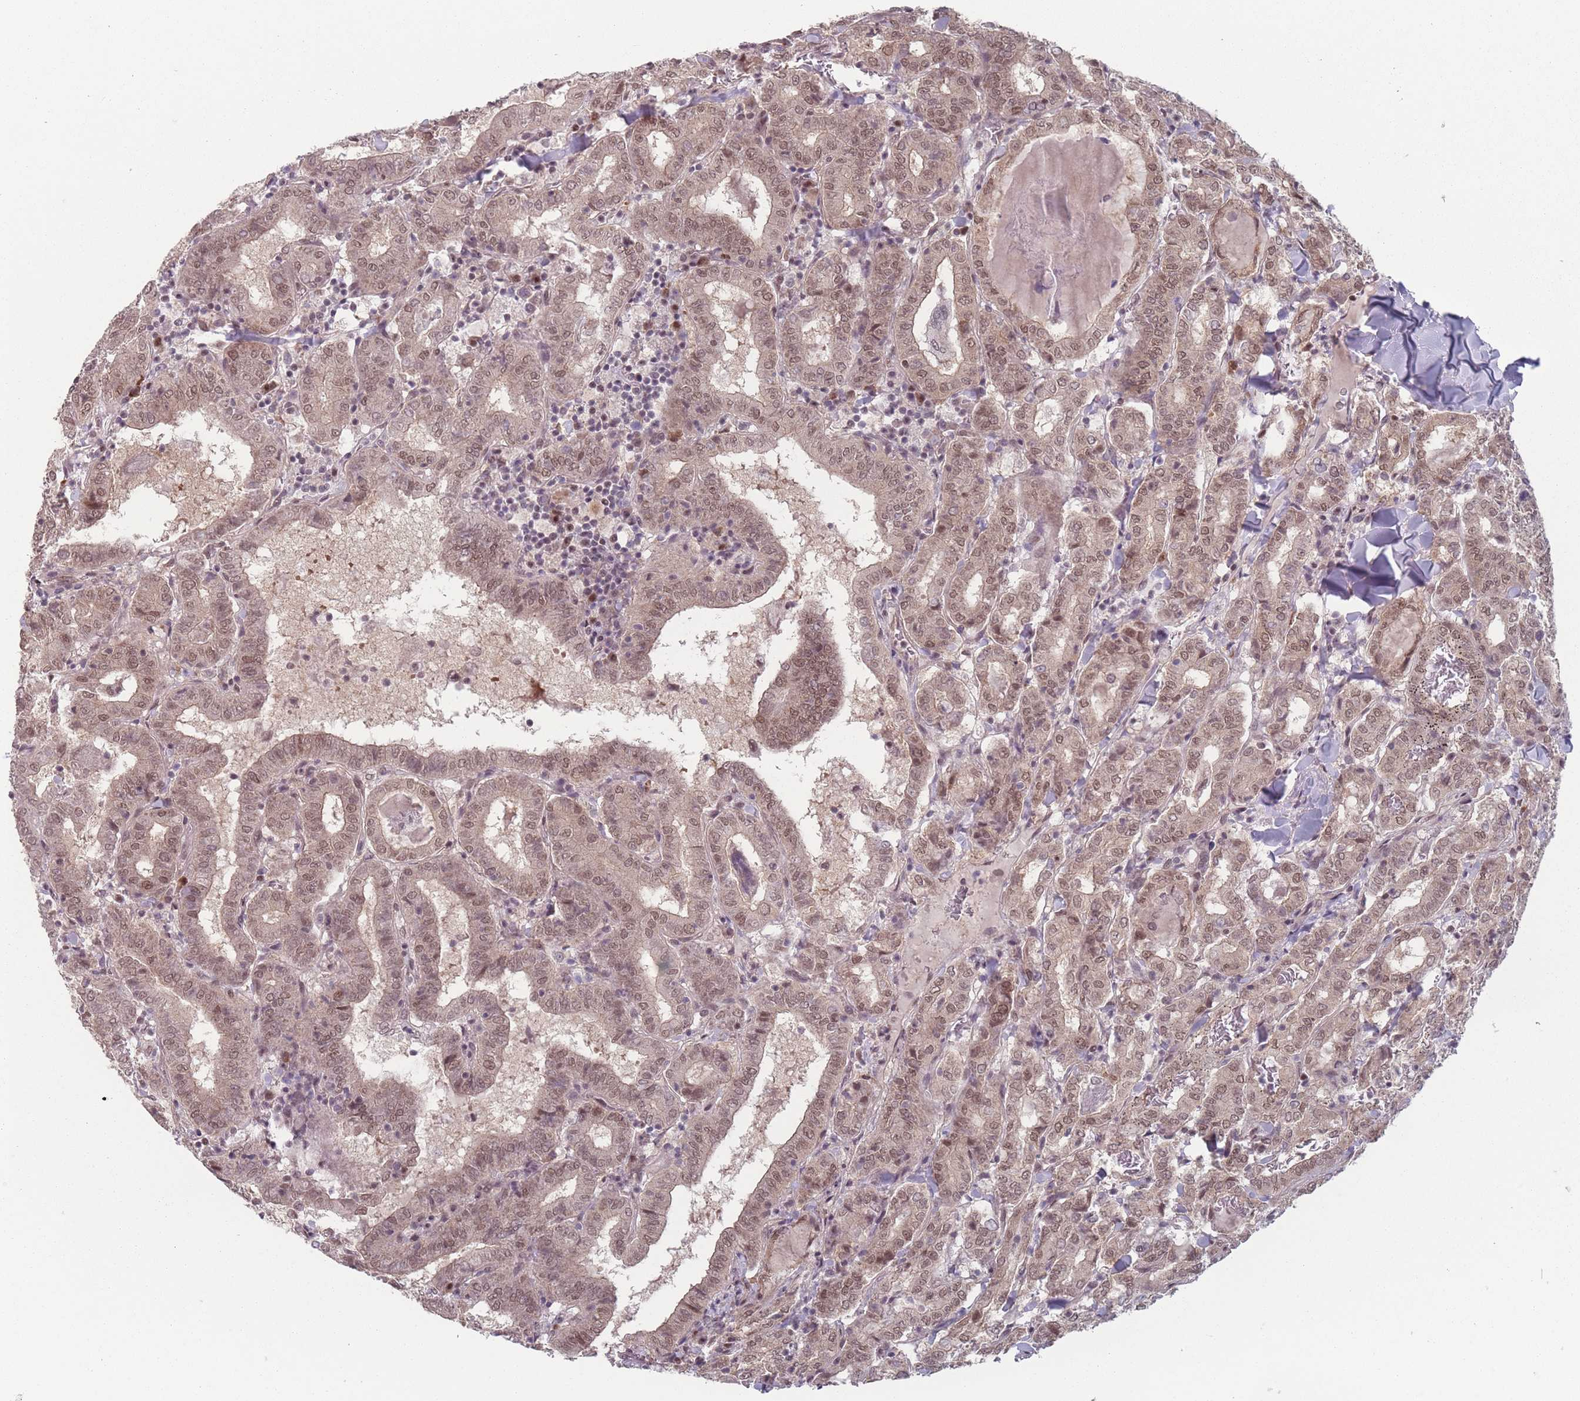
{"staining": {"intensity": "moderate", "quantity": ">75%", "location": "nuclear"}, "tissue": "thyroid cancer", "cell_type": "Tumor cells", "image_type": "cancer", "snomed": [{"axis": "morphology", "description": "Papillary adenocarcinoma, NOS"}, {"axis": "topography", "description": "Thyroid gland"}], "caption": "Protein staining of thyroid papillary adenocarcinoma tissue exhibits moderate nuclear expression in about >75% of tumor cells.", "gene": "SH3BGRL2", "patient": {"sex": "female", "age": 72}}